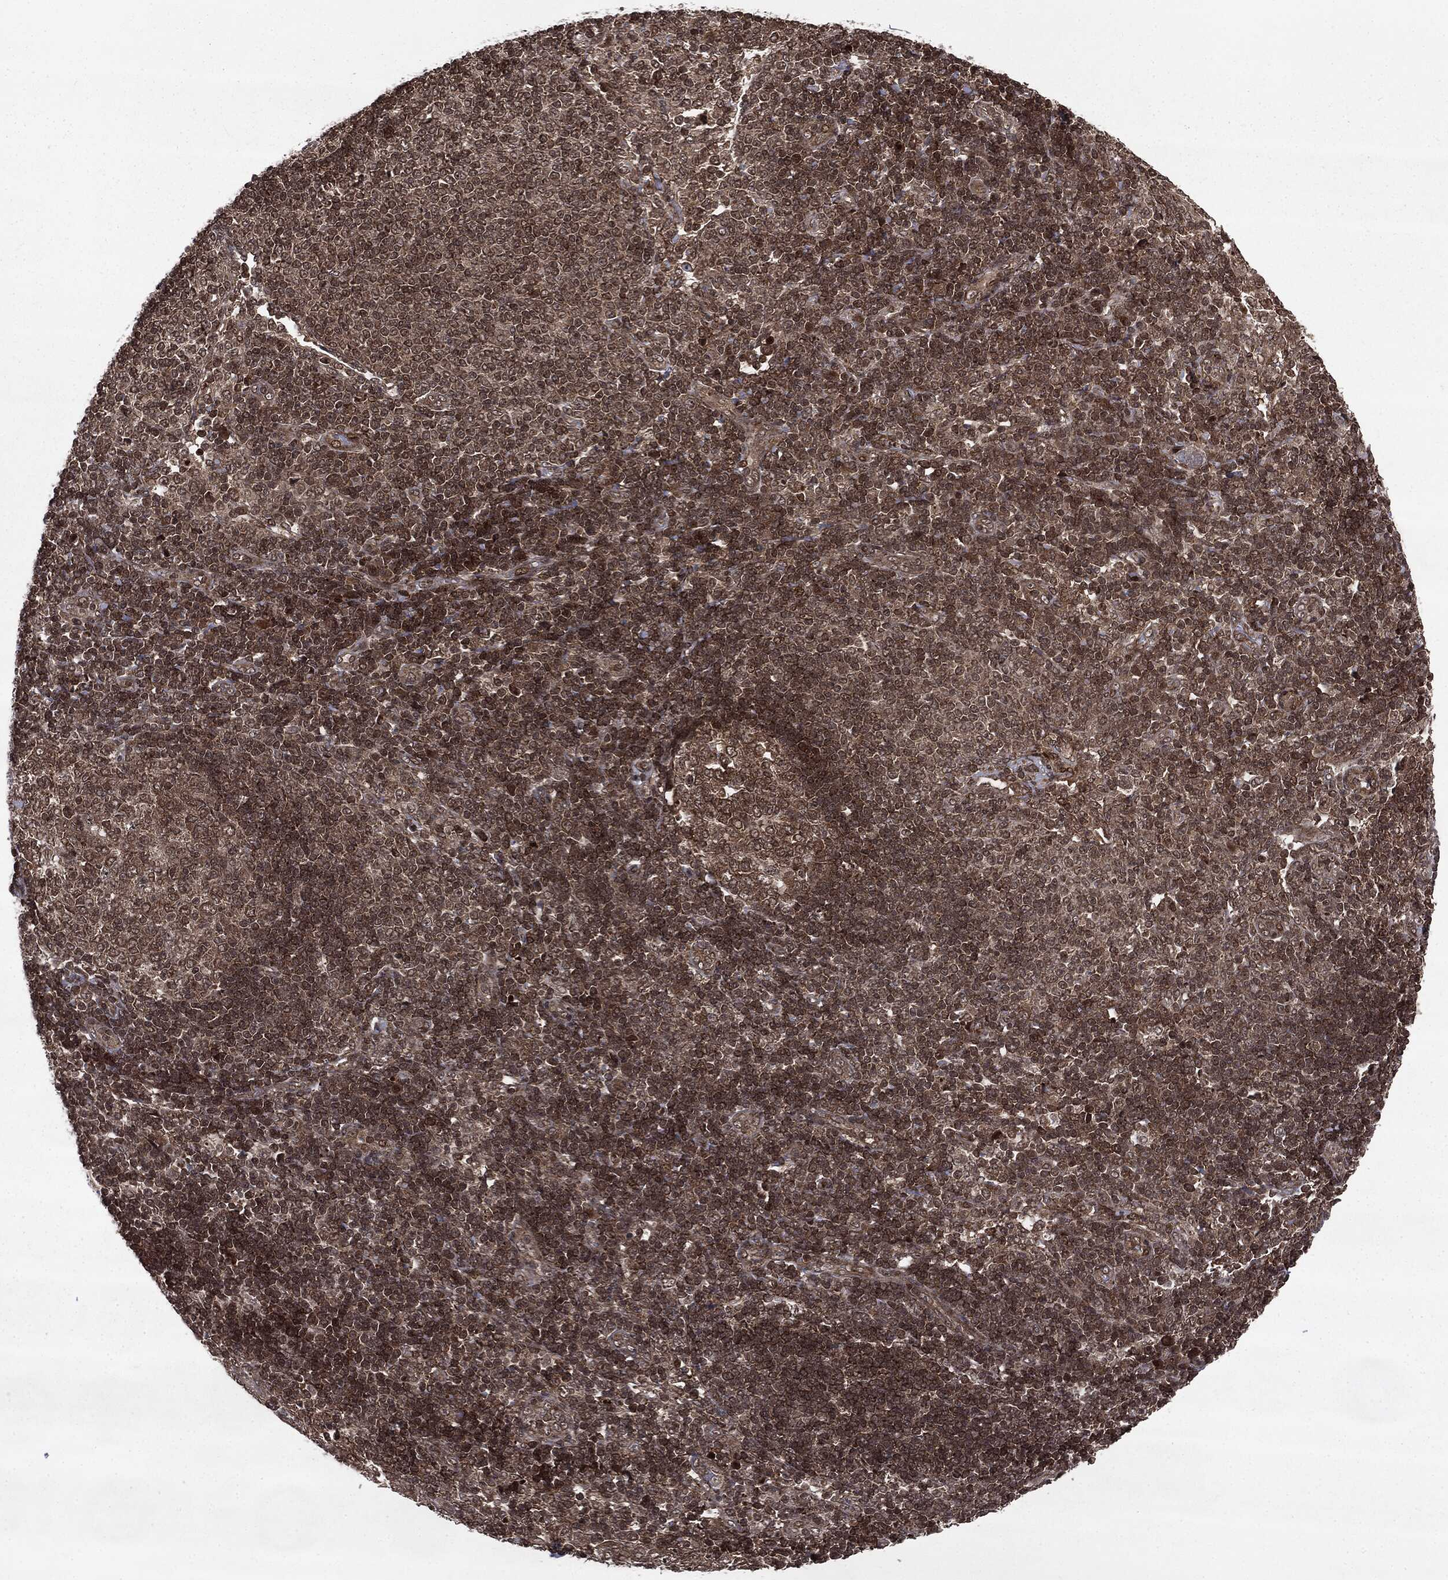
{"staining": {"intensity": "strong", "quantity": "25%-75%", "location": "cytoplasmic/membranous,nuclear"}, "tissue": "pancreatic cancer", "cell_type": "Tumor cells", "image_type": "cancer", "snomed": [{"axis": "morphology", "description": "Adenocarcinoma, NOS"}, {"axis": "topography", "description": "Pancreas"}], "caption": "Strong cytoplasmic/membranous and nuclear positivity for a protein is identified in approximately 25%-75% of tumor cells of pancreatic adenocarcinoma using immunohistochemistry.", "gene": "STAU2", "patient": {"sex": "male", "age": 68}}